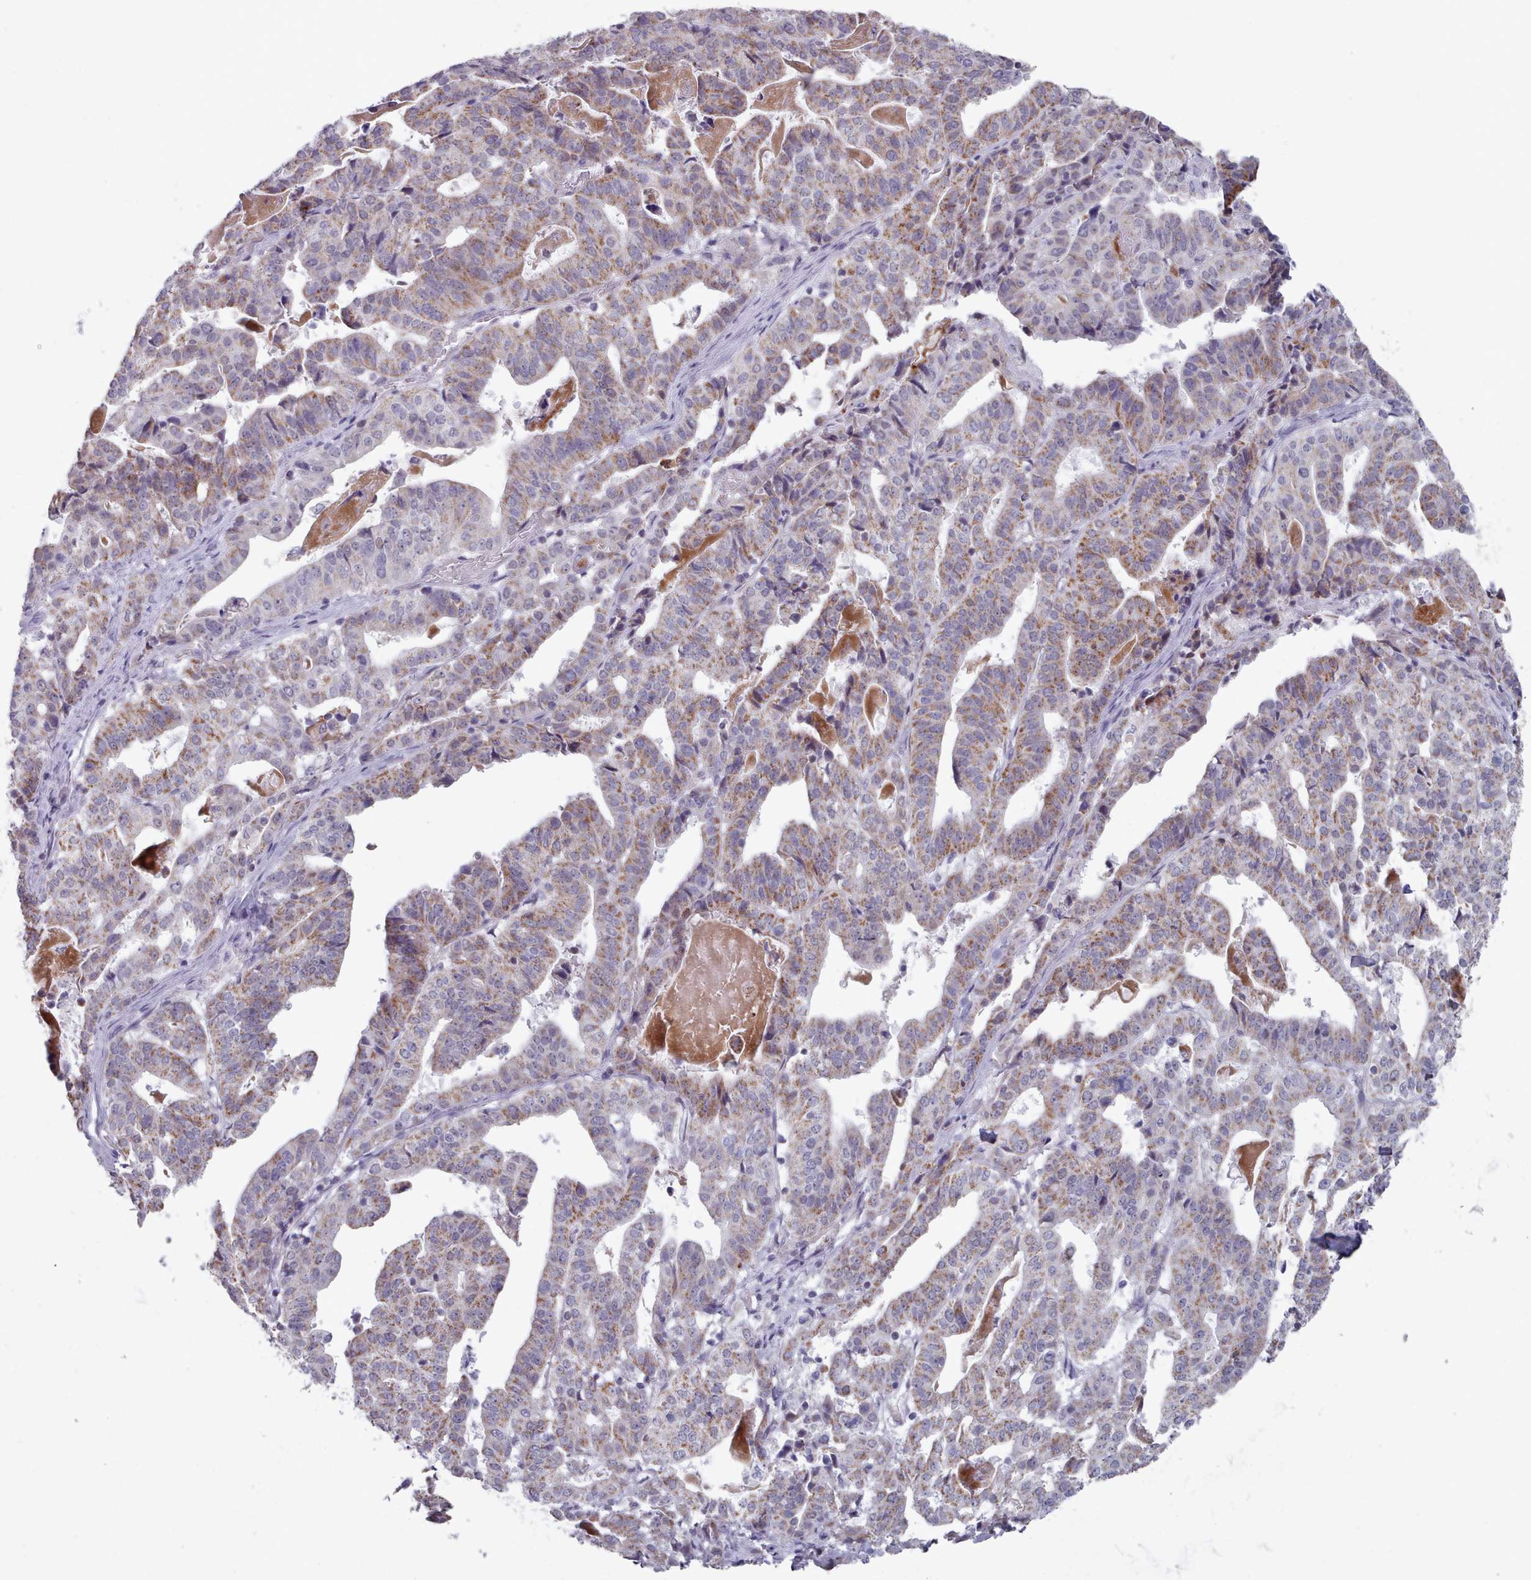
{"staining": {"intensity": "moderate", "quantity": ">75%", "location": "cytoplasmic/membranous"}, "tissue": "stomach cancer", "cell_type": "Tumor cells", "image_type": "cancer", "snomed": [{"axis": "morphology", "description": "Adenocarcinoma, NOS"}, {"axis": "topography", "description": "Stomach"}], "caption": "Adenocarcinoma (stomach) stained with IHC demonstrates moderate cytoplasmic/membranous expression in about >75% of tumor cells. (DAB (3,3'-diaminobenzidine) = brown stain, brightfield microscopy at high magnification).", "gene": "TRARG1", "patient": {"sex": "male", "age": 48}}